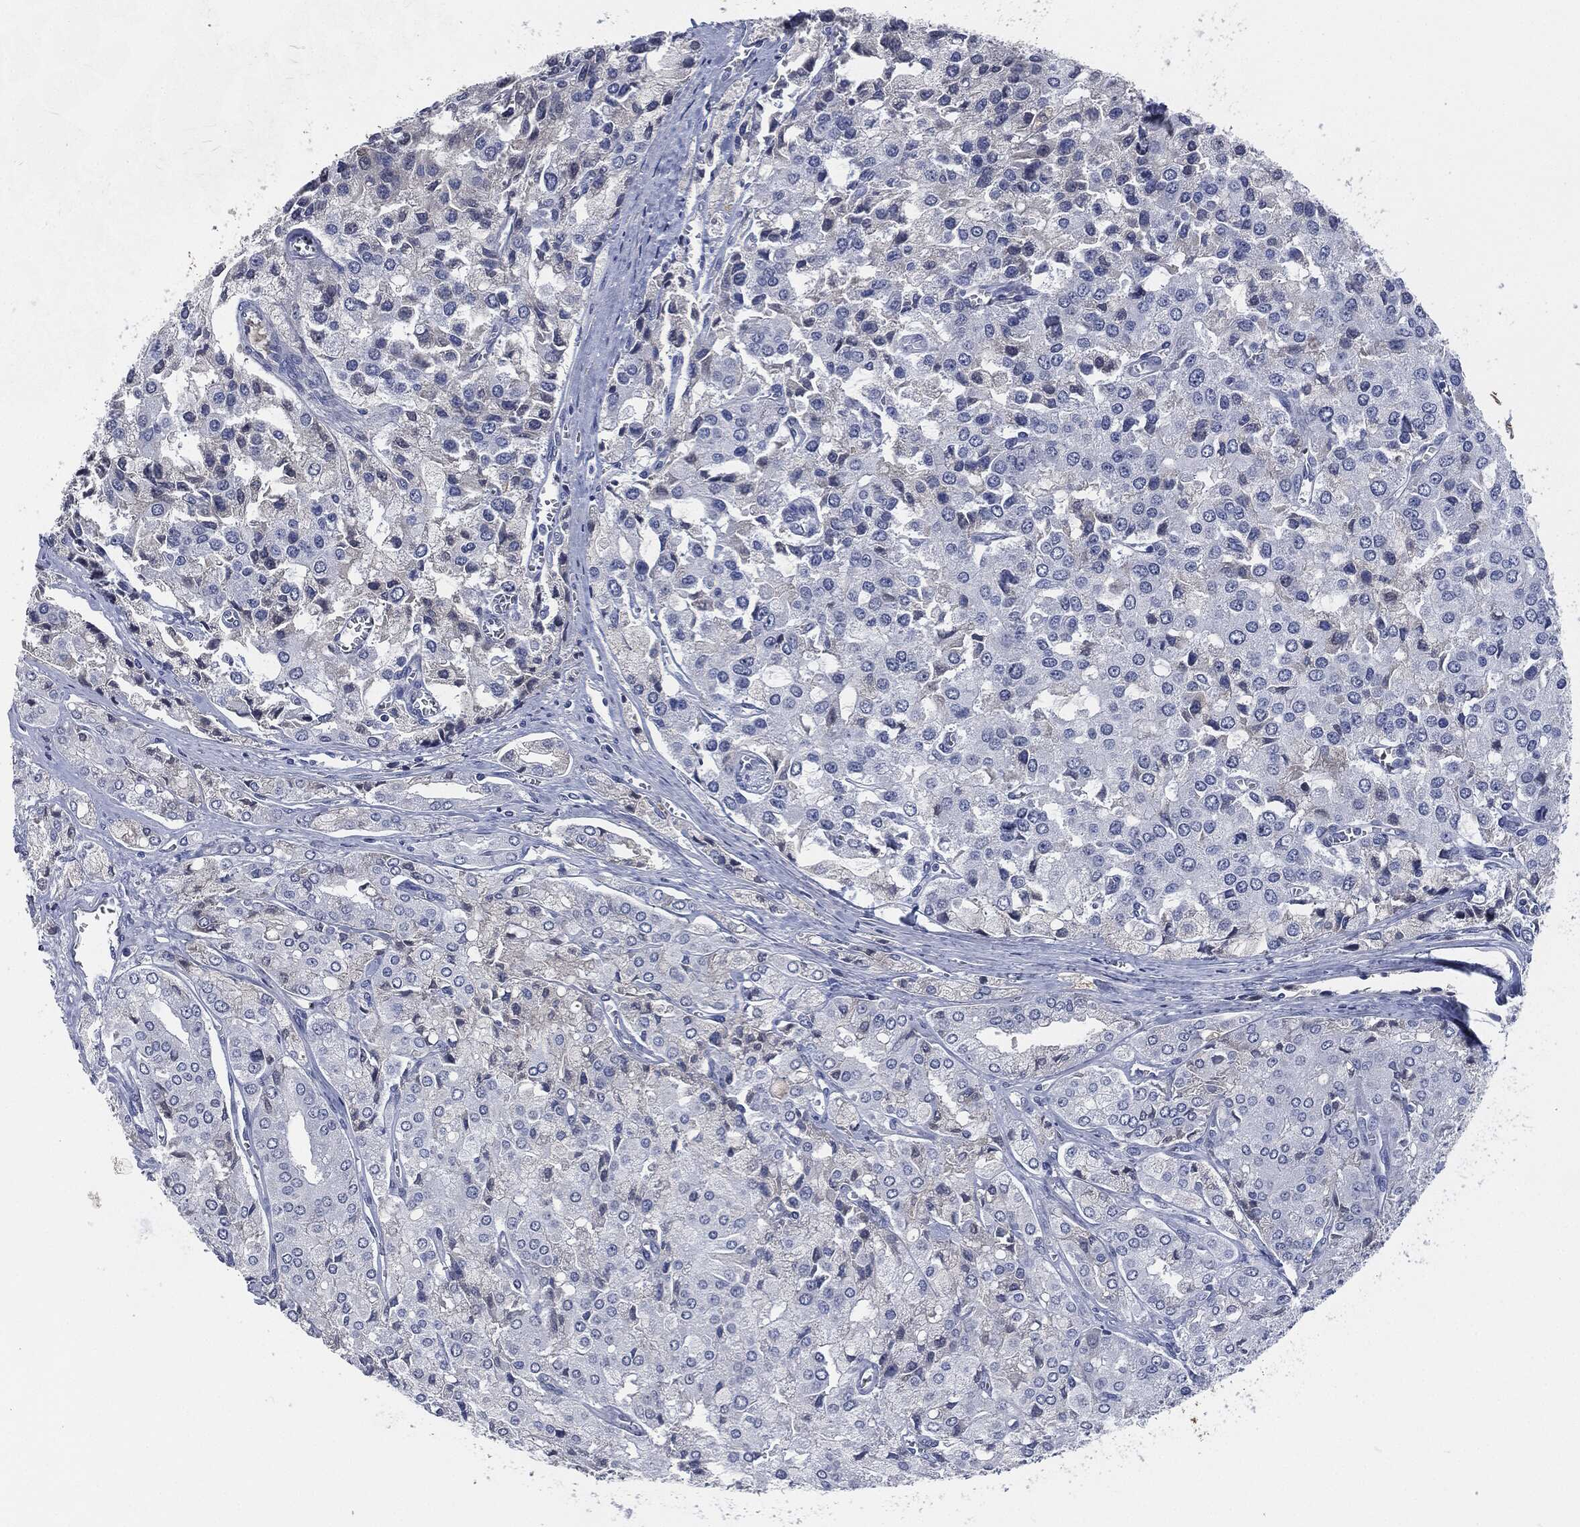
{"staining": {"intensity": "negative", "quantity": "none", "location": "none"}, "tissue": "prostate cancer", "cell_type": "Tumor cells", "image_type": "cancer", "snomed": [{"axis": "morphology", "description": "Adenocarcinoma, NOS"}, {"axis": "topography", "description": "Prostate and seminal vesicle, NOS"}, {"axis": "topography", "description": "Prostate"}], "caption": "A high-resolution image shows IHC staining of prostate adenocarcinoma, which displays no significant staining in tumor cells.", "gene": "SIGLEC7", "patient": {"sex": "male", "age": 67}}